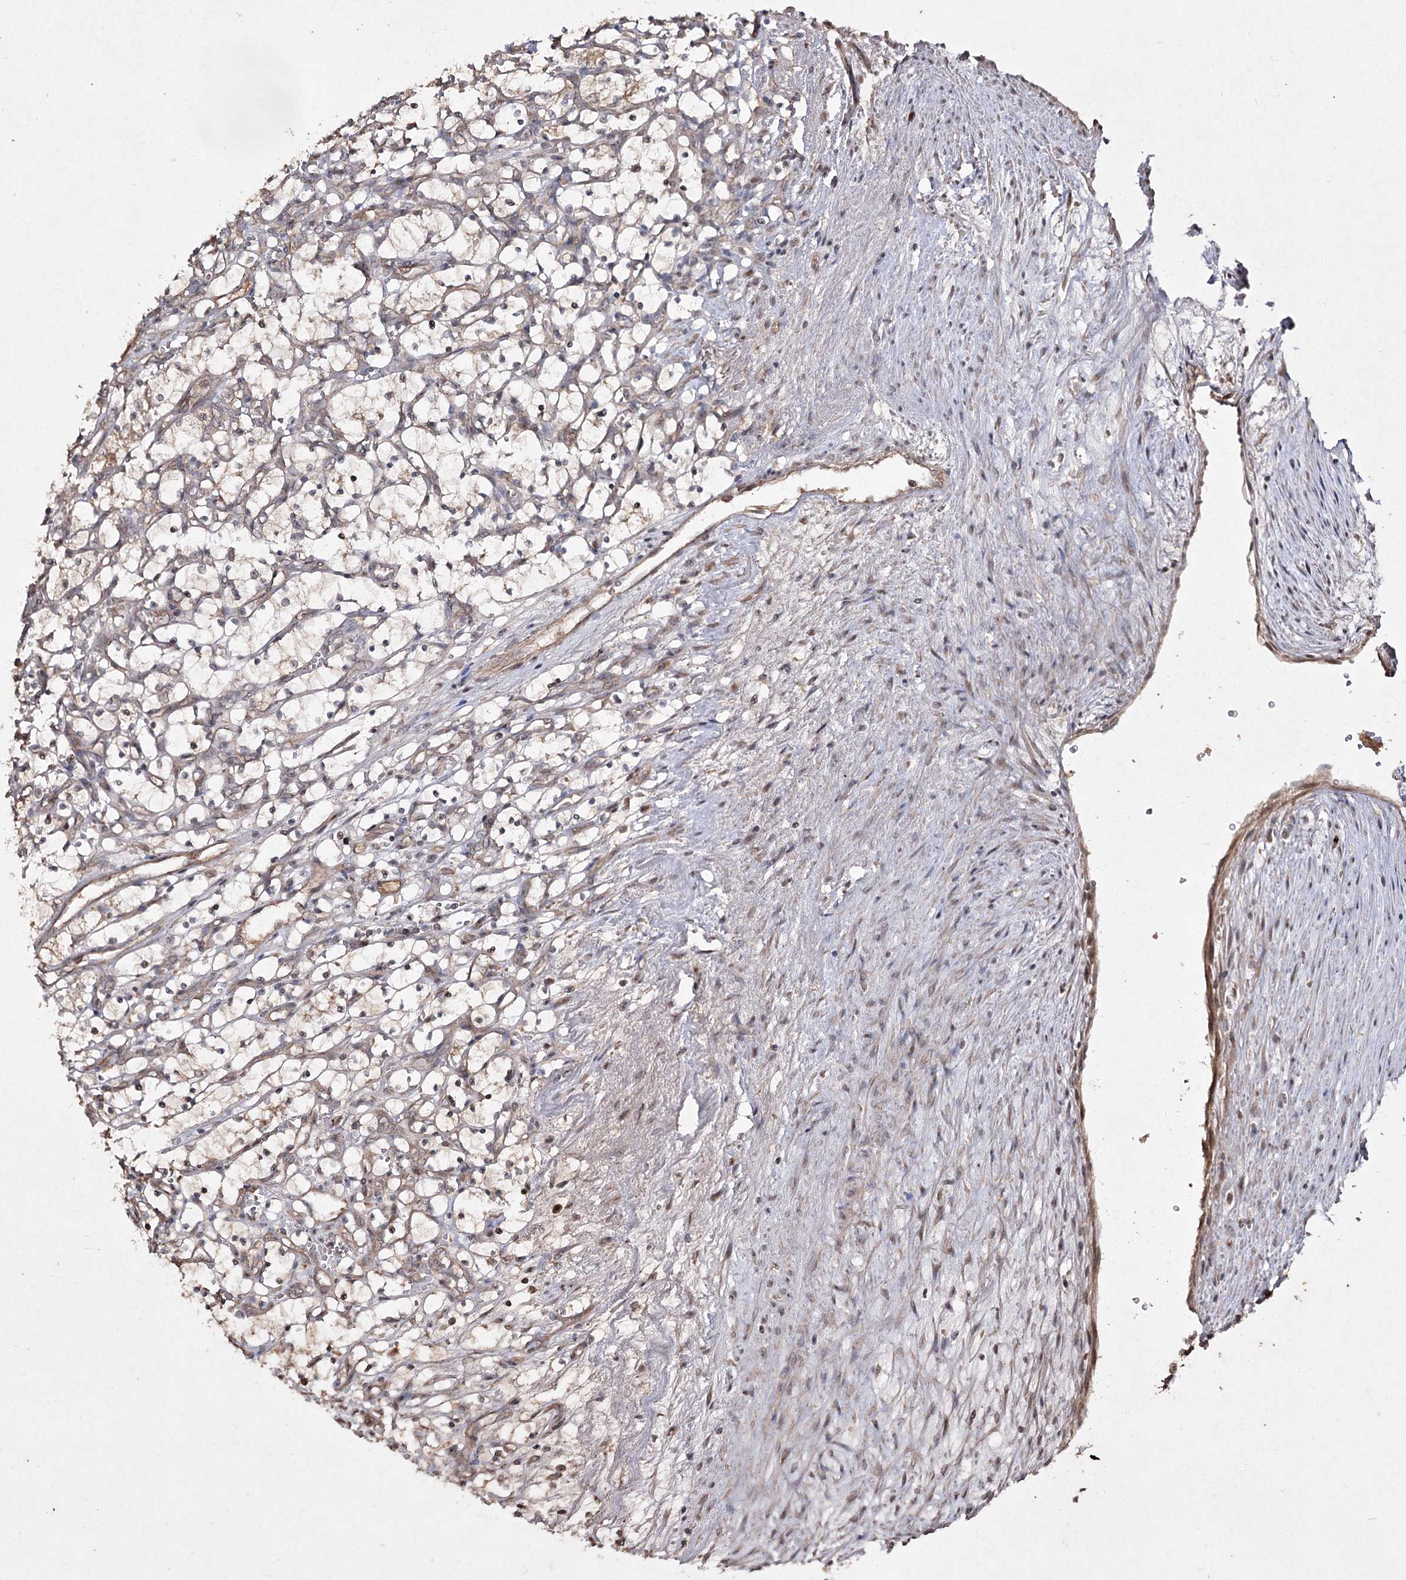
{"staining": {"intensity": "moderate", "quantity": "<25%", "location": "cytoplasmic/membranous"}, "tissue": "renal cancer", "cell_type": "Tumor cells", "image_type": "cancer", "snomed": [{"axis": "morphology", "description": "Adenocarcinoma, NOS"}, {"axis": "topography", "description": "Kidney"}], "caption": "Protein positivity by immunohistochemistry (IHC) shows moderate cytoplasmic/membranous expression in about <25% of tumor cells in adenocarcinoma (renal).", "gene": "FANCL", "patient": {"sex": "female", "age": 69}}